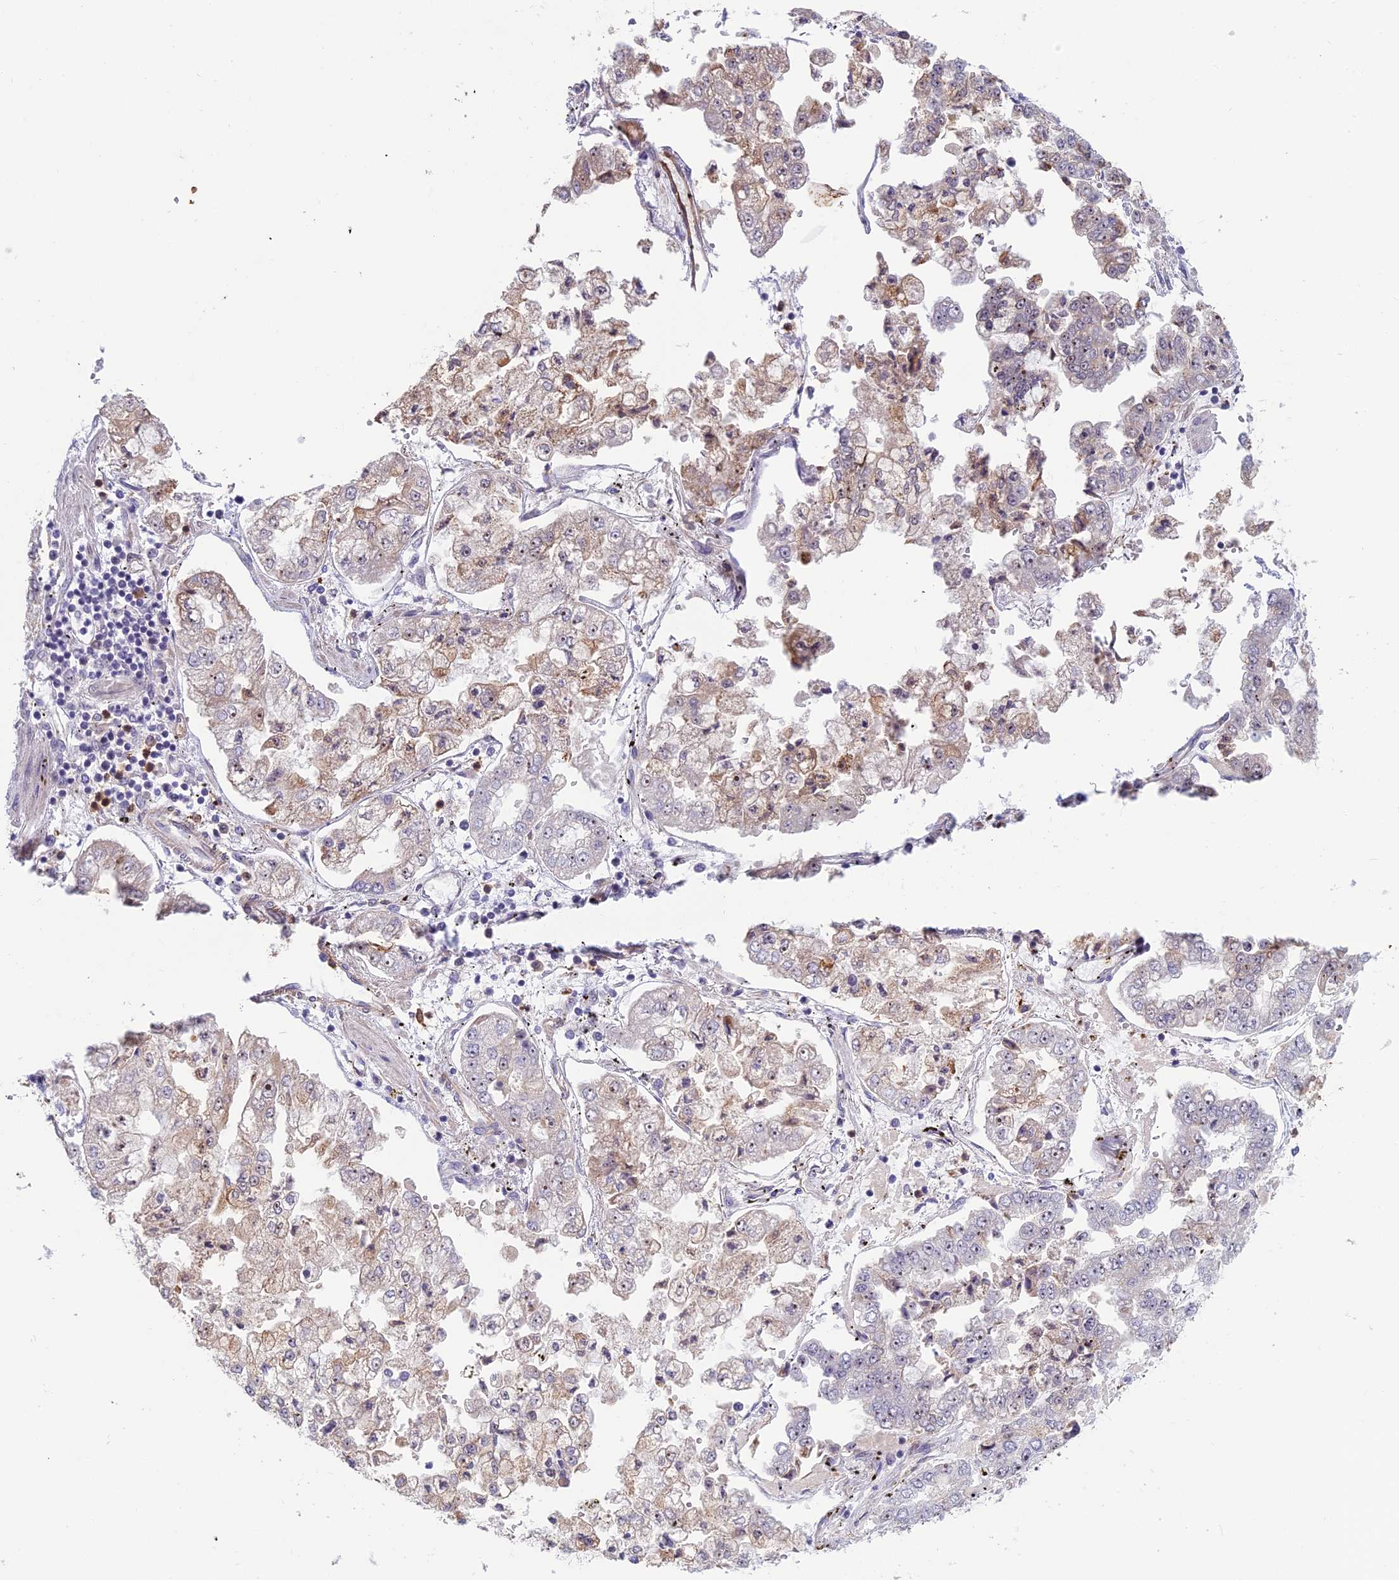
{"staining": {"intensity": "moderate", "quantity": "25%-75%", "location": "cytoplasmic/membranous,nuclear"}, "tissue": "stomach cancer", "cell_type": "Tumor cells", "image_type": "cancer", "snomed": [{"axis": "morphology", "description": "Adenocarcinoma, NOS"}, {"axis": "topography", "description": "Stomach"}], "caption": "Immunohistochemical staining of human stomach cancer displays moderate cytoplasmic/membranous and nuclear protein expression in approximately 25%-75% of tumor cells.", "gene": "NOC2L", "patient": {"sex": "male", "age": 76}}